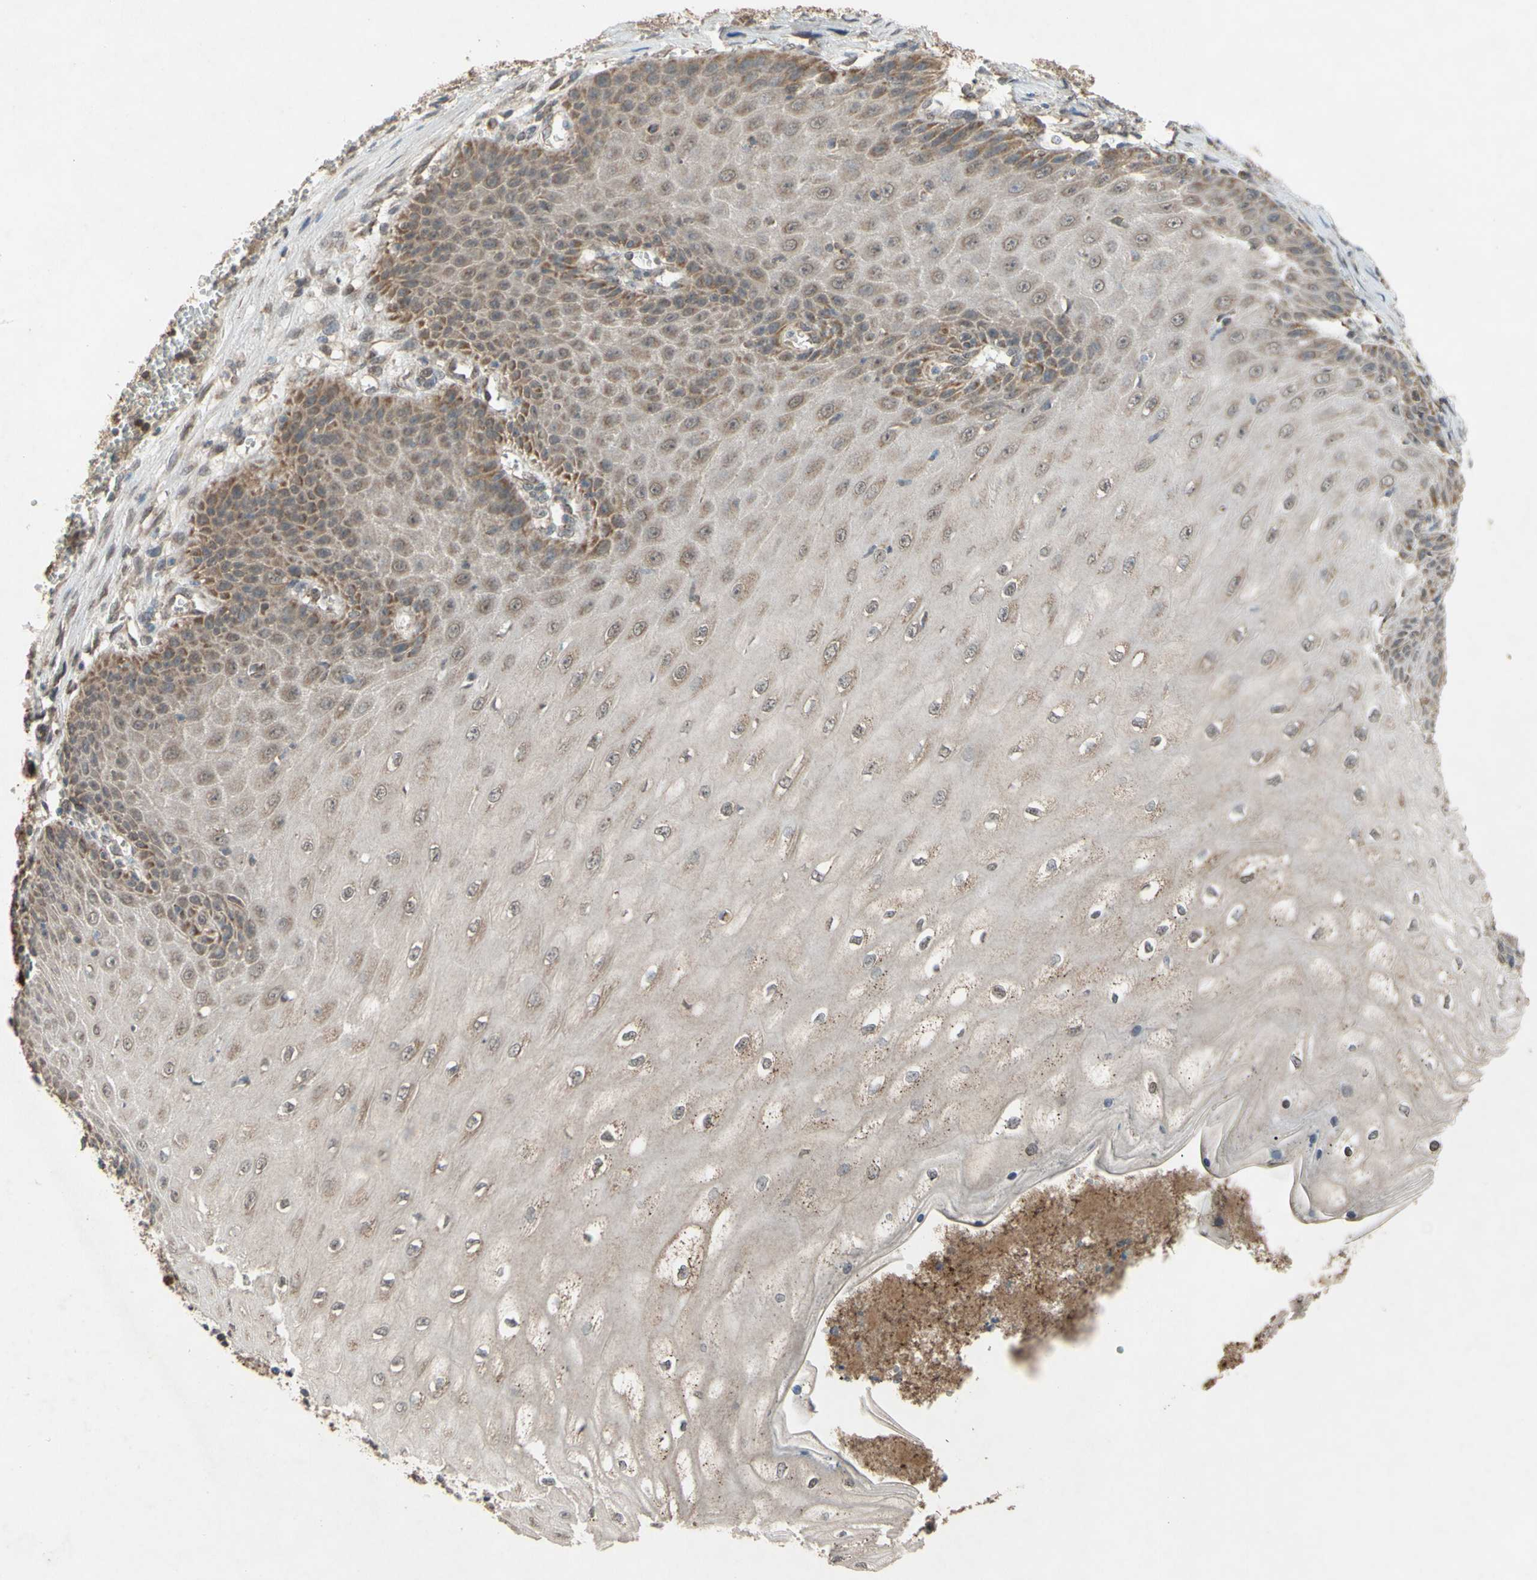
{"staining": {"intensity": "moderate", "quantity": "25%-75%", "location": "cytoplasmic/membranous"}, "tissue": "cervical cancer", "cell_type": "Tumor cells", "image_type": "cancer", "snomed": [{"axis": "morphology", "description": "Squamous cell carcinoma, NOS"}, {"axis": "topography", "description": "Cervix"}], "caption": "This micrograph exhibits immunohistochemistry (IHC) staining of human cervical cancer, with medium moderate cytoplasmic/membranous expression in approximately 25%-75% of tumor cells.", "gene": "CD164", "patient": {"sex": "female", "age": 35}}